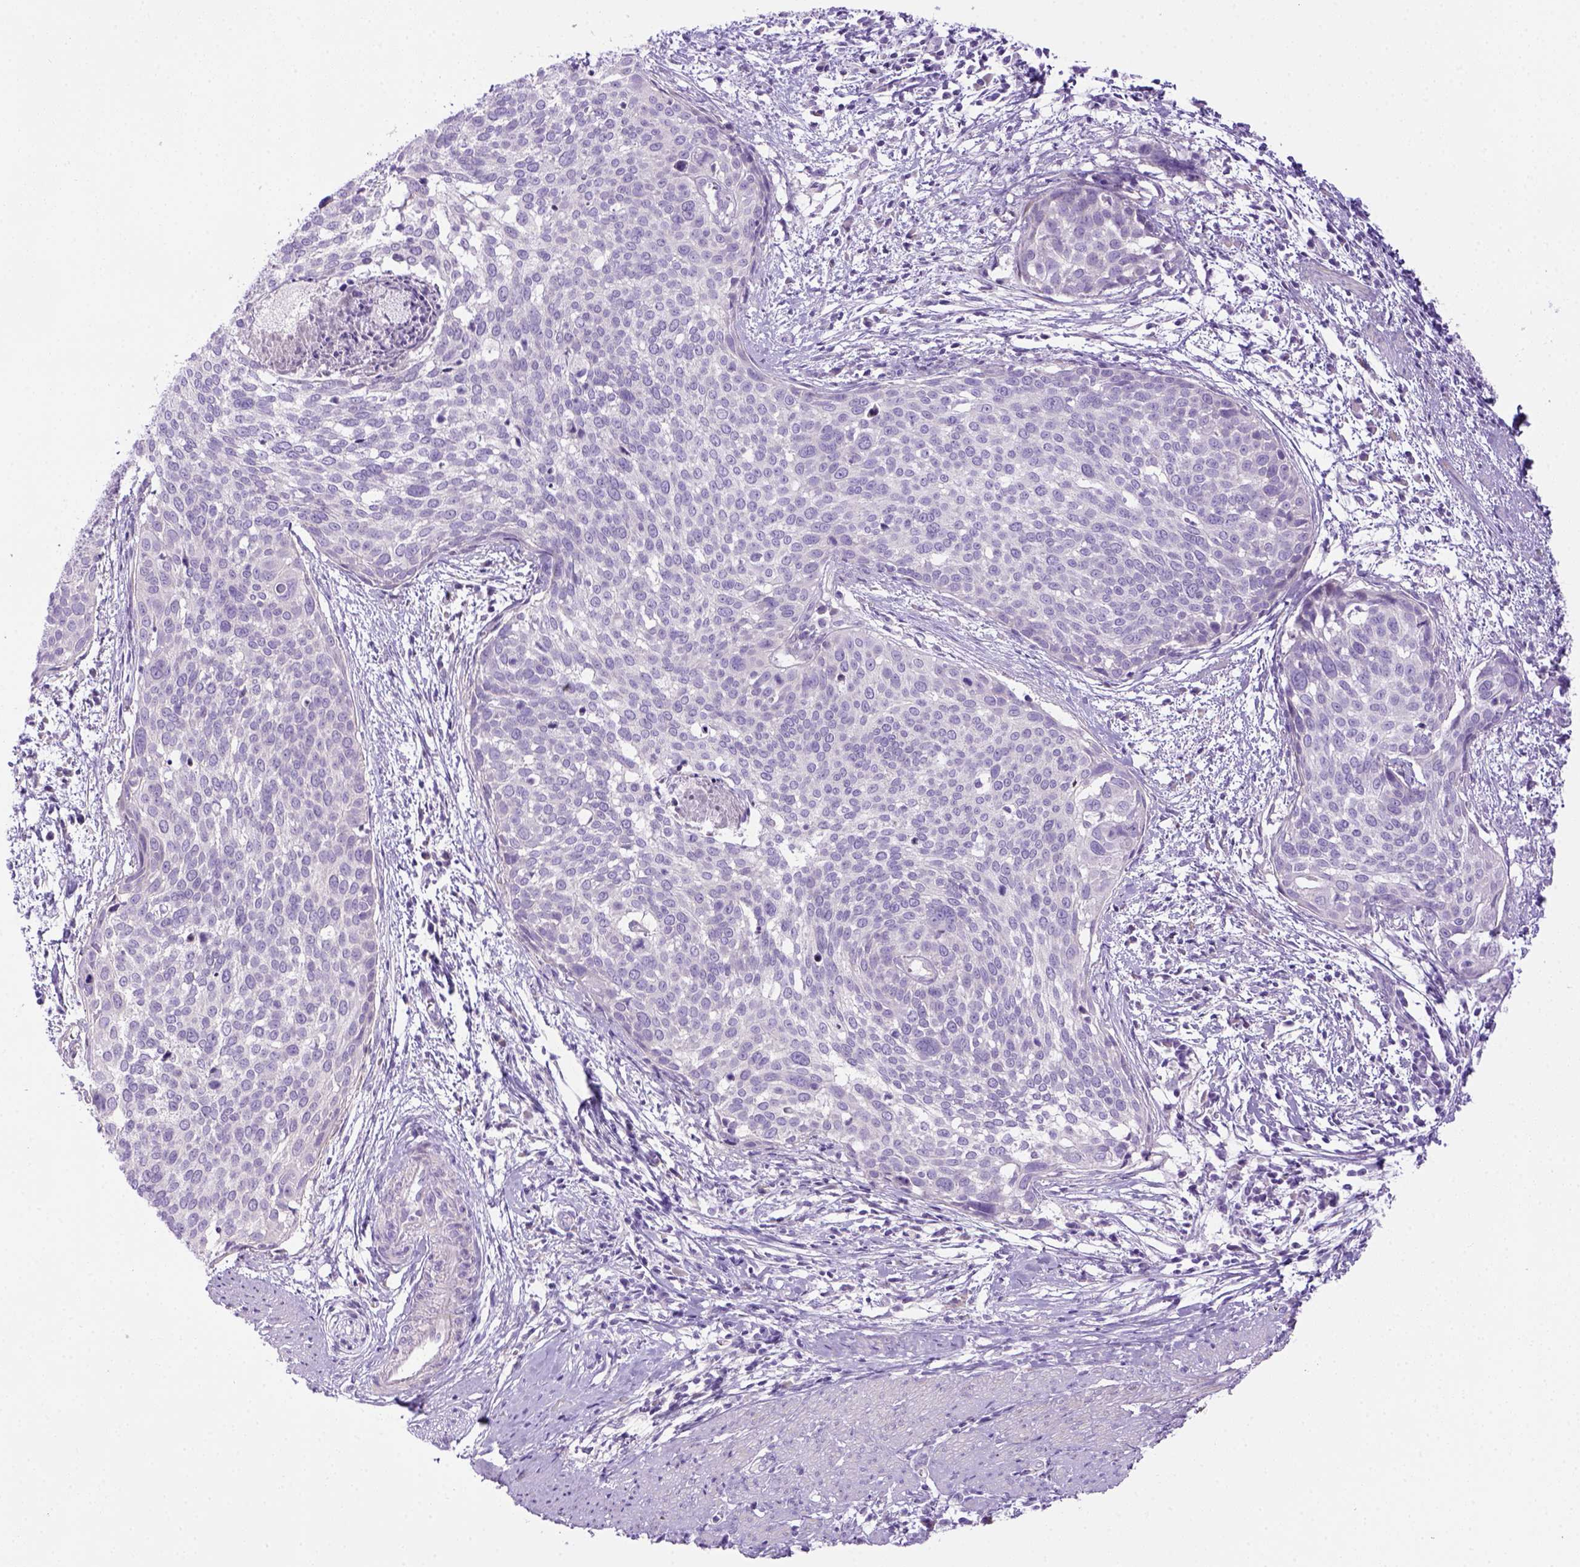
{"staining": {"intensity": "negative", "quantity": "none", "location": "none"}, "tissue": "cervical cancer", "cell_type": "Tumor cells", "image_type": "cancer", "snomed": [{"axis": "morphology", "description": "Squamous cell carcinoma, NOS"}, {"axis": "topography", "description": "Cervix"}], "caption": "The histopathology image exhibits no significant expression in tumor cells of cervical squamous cell carcinoma.", "gene": "DNAH11", "patient": {"sex": "female", "age": 39}}